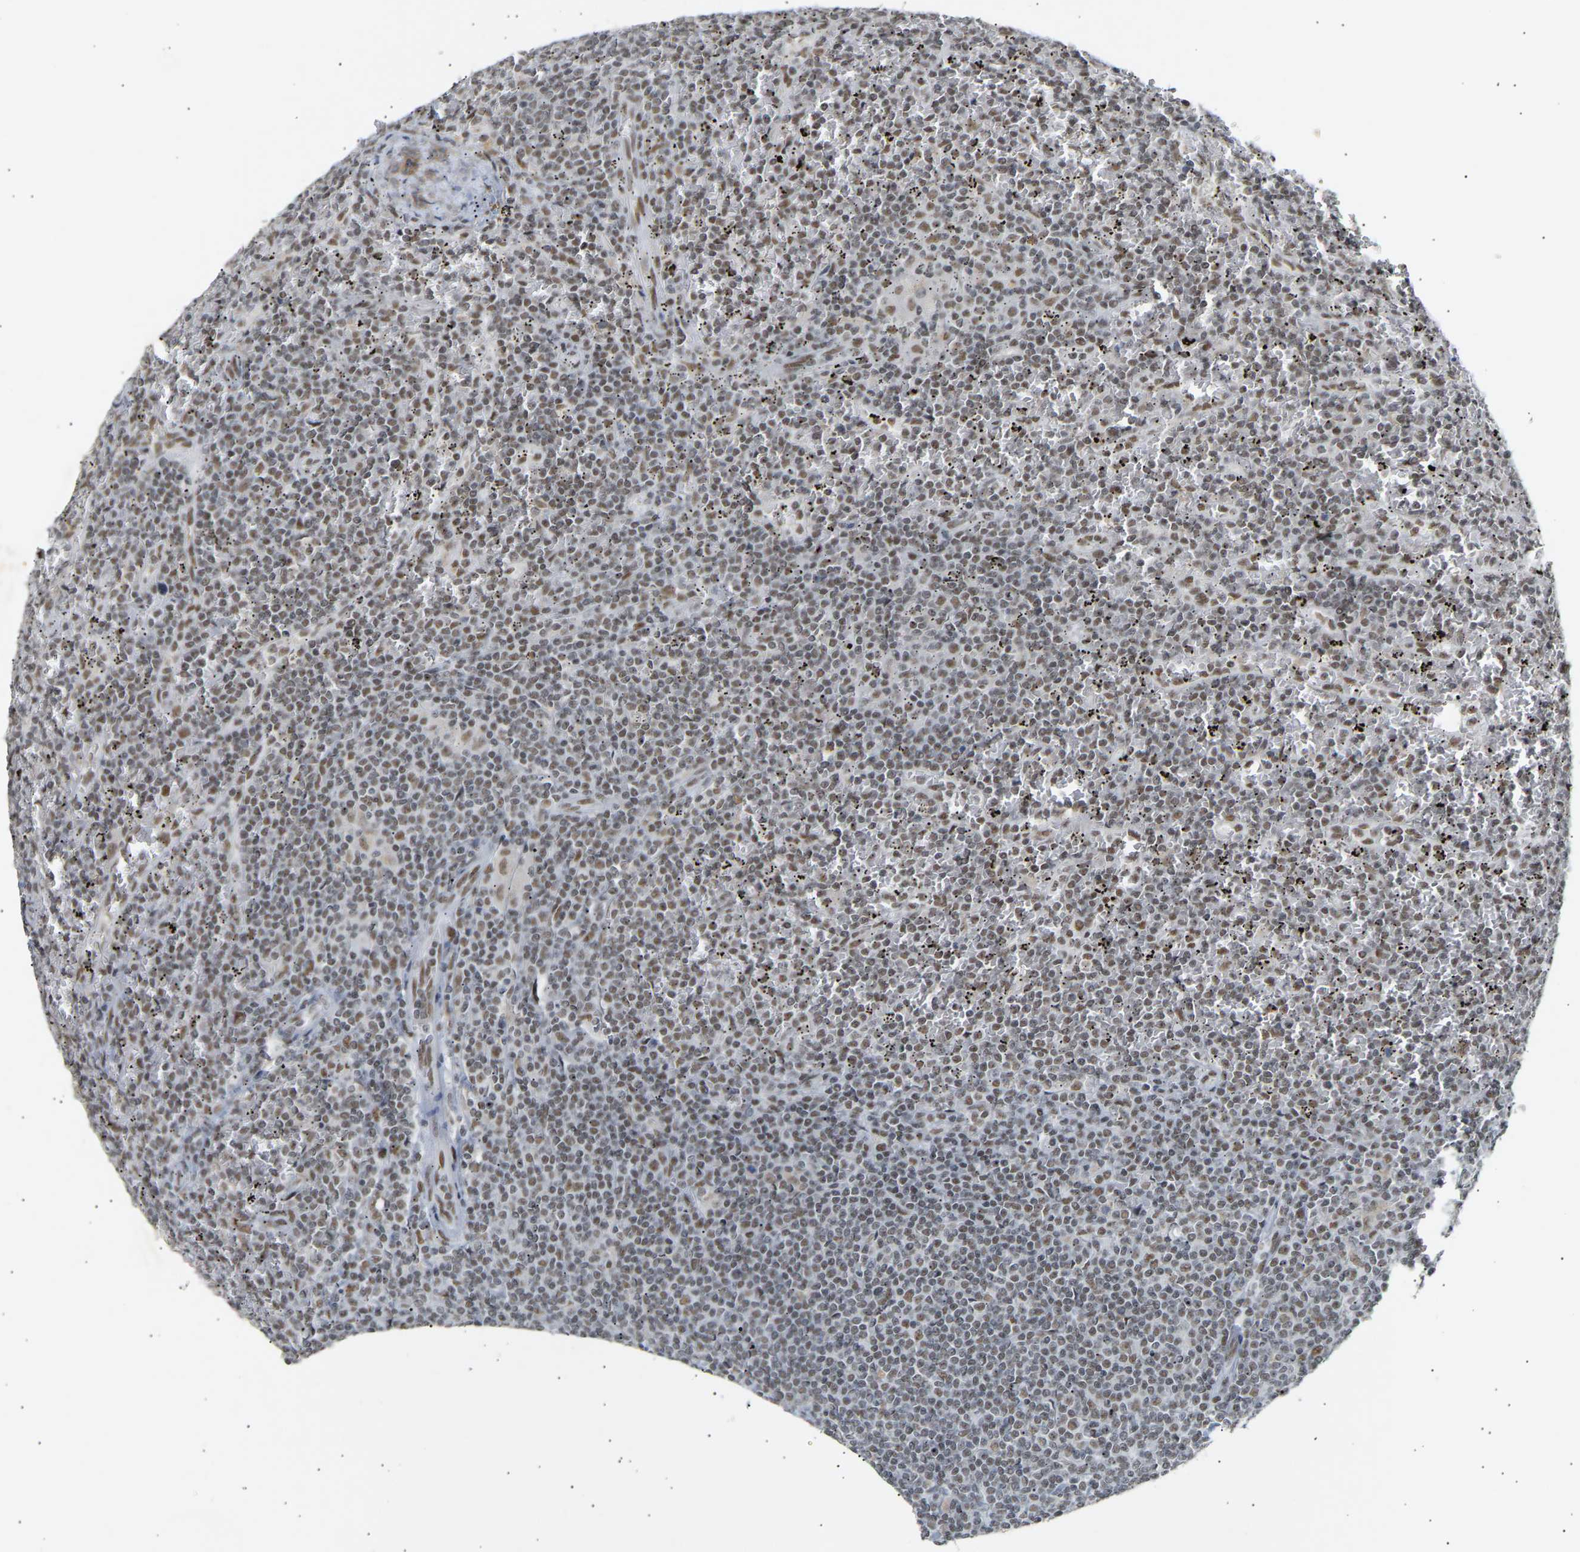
{"staining": {"intensity": "moderate", "quantity": ">75%", "location": "nuclear"}, "tissue": "lymphoma", "cell_type": "Tumor cells", "image_type": "cancer", "snomed": [{"axis": "morphology", "description": "Malignant lymphoma, non-Hodgkin's type, Low grade"}, {"axis": "topography", "description": "Spleen"}], "caption": "Moderate nuclear expression is seen in approximately >75% of tumor cells in lymphoma.", "gene": "NELFB", "patient": {"sex": "female", "age": 19}}